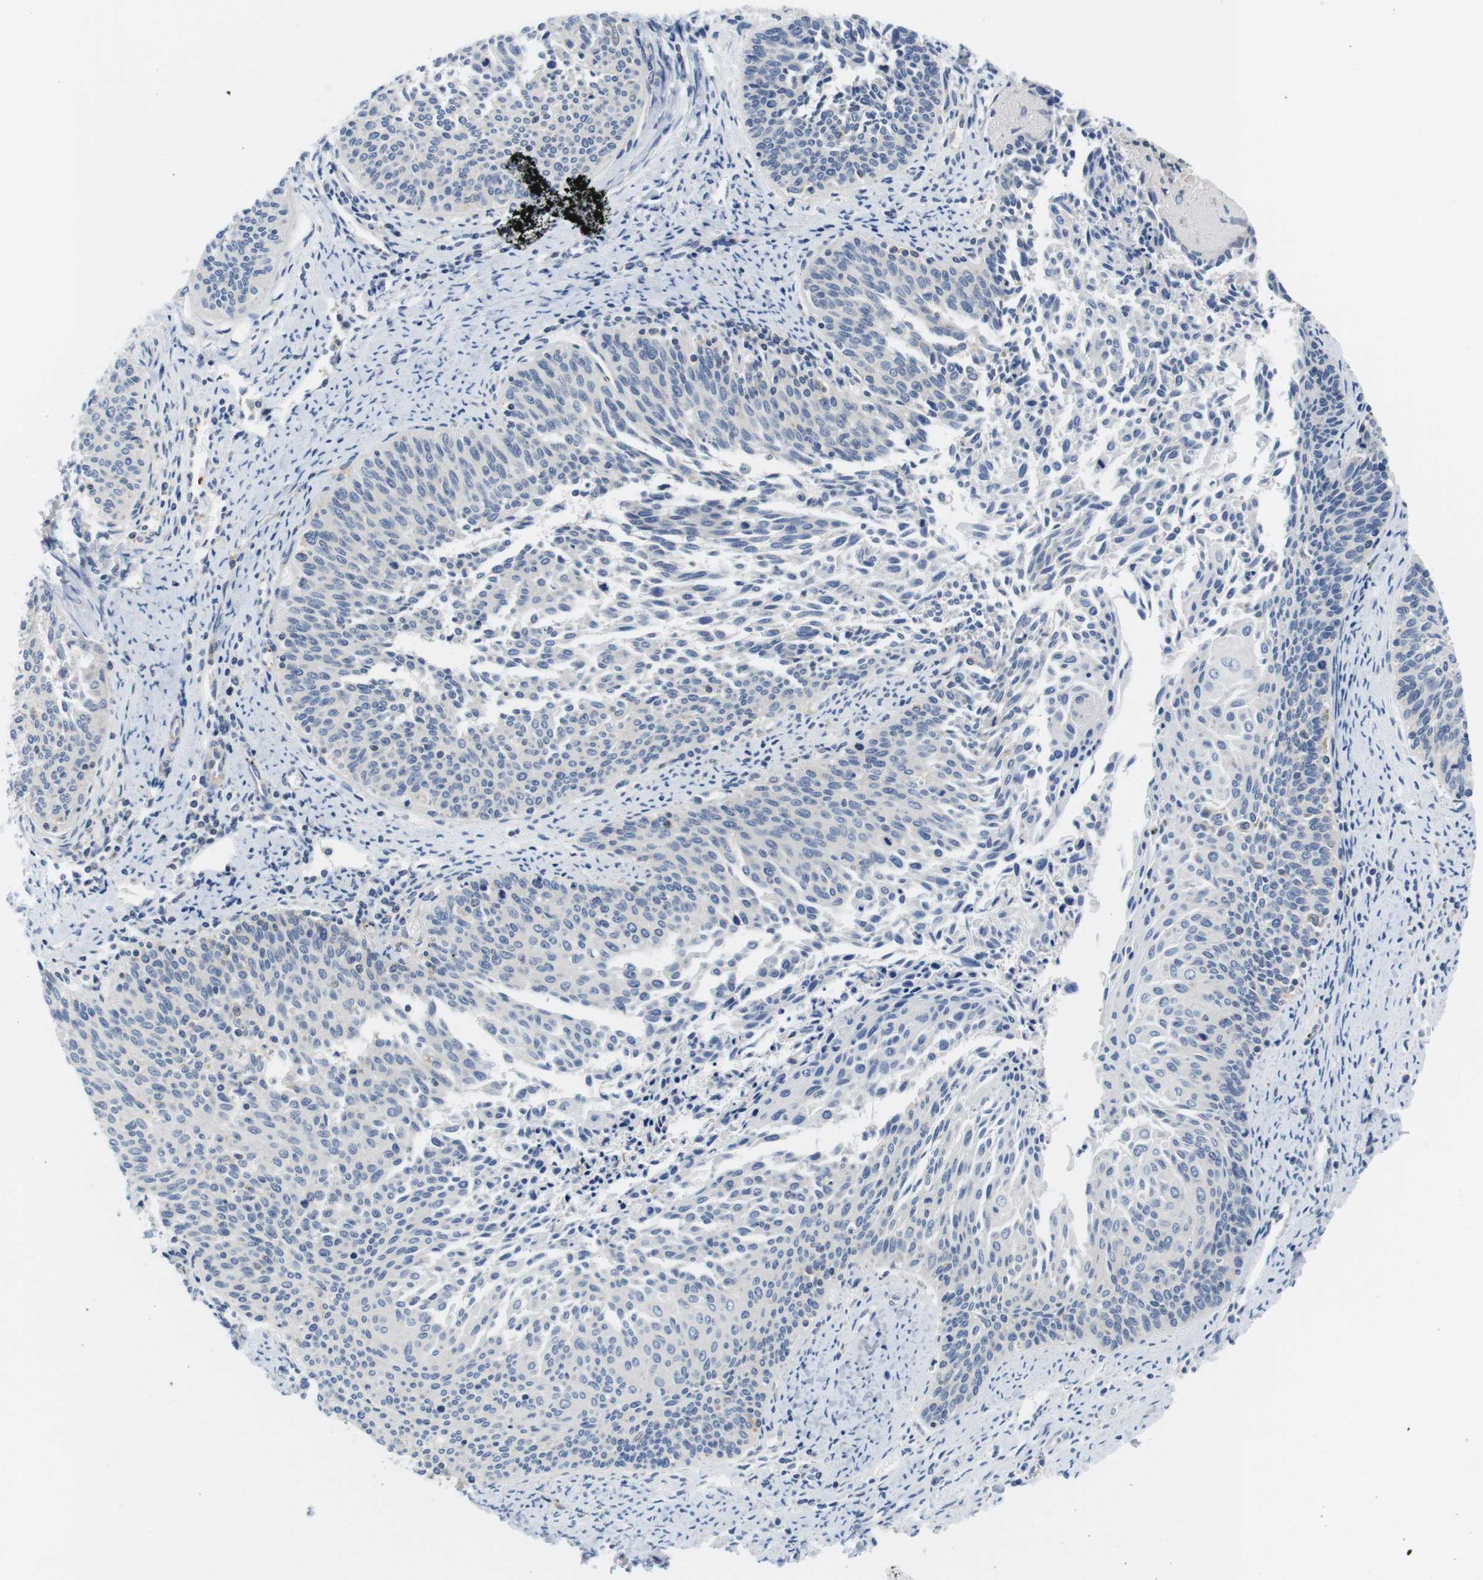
{"staining": {"intensity": "negative", "quantity": "none", "location": "none"}, "tissue": "cervical cancer", "cell_type": "Tumor cells", "image_type": "cancer", "snomed": [{"axis": "morphology", "description": "Squamous cell carcinoma, NOS"}, {"axis": "topography", "description": "Cervix"}], "caption": "DAB (3,3'-diaminobenzidine) immunohistochemical staining of cervical cancer (squamous cell carcinoma) shows no significant expression in tumor cells.", "gene": "HERPUD2", "patient": {"sex": "female", "age": 55}}